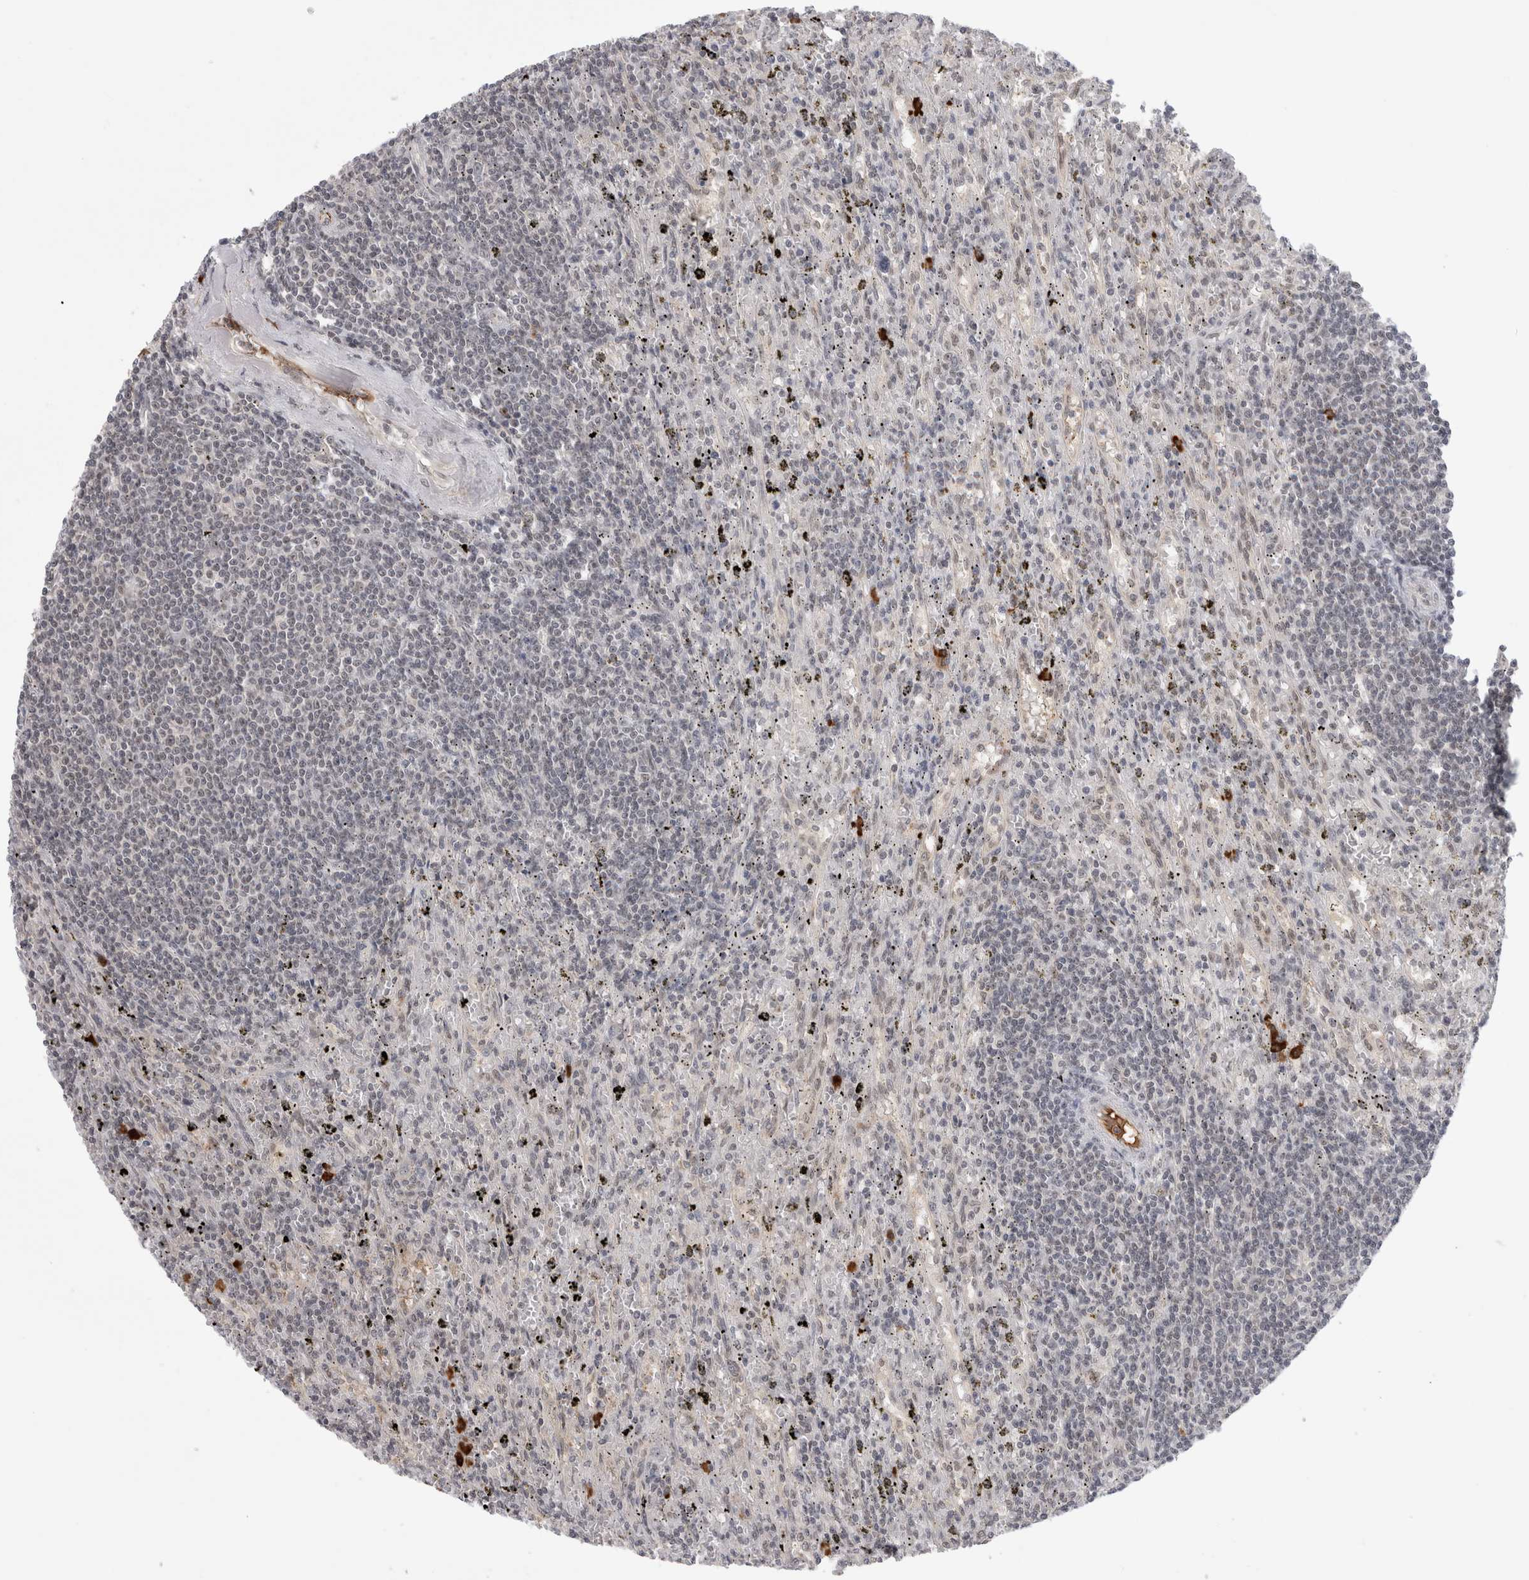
{"staining": {"intensity": "negative", "quantity": "none", "location": "none"}, "tissue": "lymphoma", "cell_type": "Tumor cells", "image_type": "cancer", "snomed": [{"axis": "morphology", "description": "Malignant lymphoma, non-Hodgkin's type, Low grade"}, {"axis": "topography", "description": "Spleen"}], "caption": "Immunohistochemical staining of human malignant lymphoma, non-Hodgkin's type (low-grade) displays no significant positivity in tumor cells.", "gene": "ZNF24", "patient": {"sex": "male", "age": 76}}